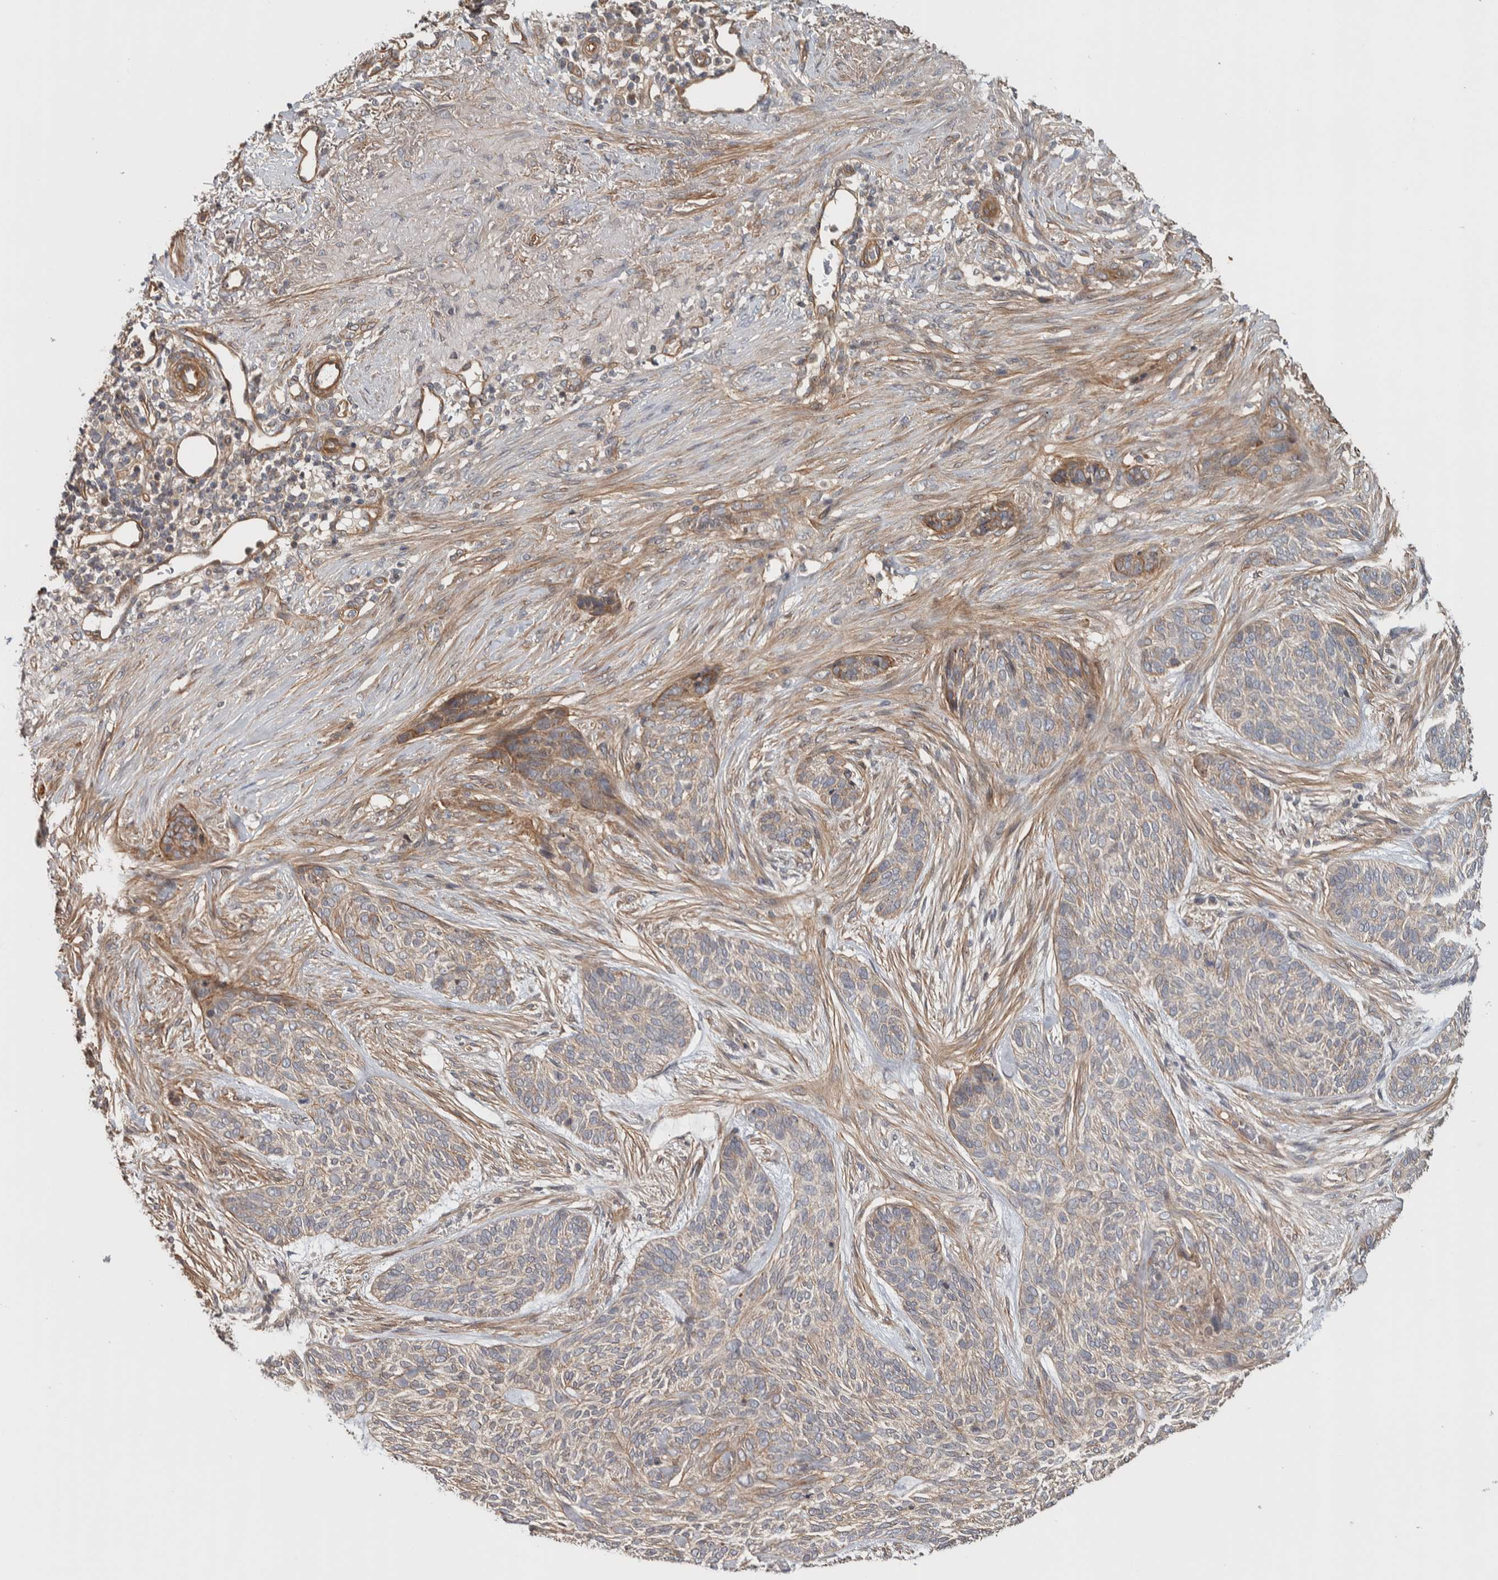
{"staining": {"intensity": "weak", "quantity": "<25%", "location": "cytoplasmic/membranous"}, "tissue": "skin cancer", "cell_type": "Tumor cells", "image_type": "cancer", "snomed": [{"axis": "morphology", "description": "Basal cell carcinoma"}, {"axis": "topography", "description": "Skin"}], "caption": "Tumor cells are negative for brown protein staining in skin cancer. (Immunohistochemistry, brightfield microscopy, high magnification).", "gene": "CHMP4C", "patient": {"sex": "male", "age": 55}}